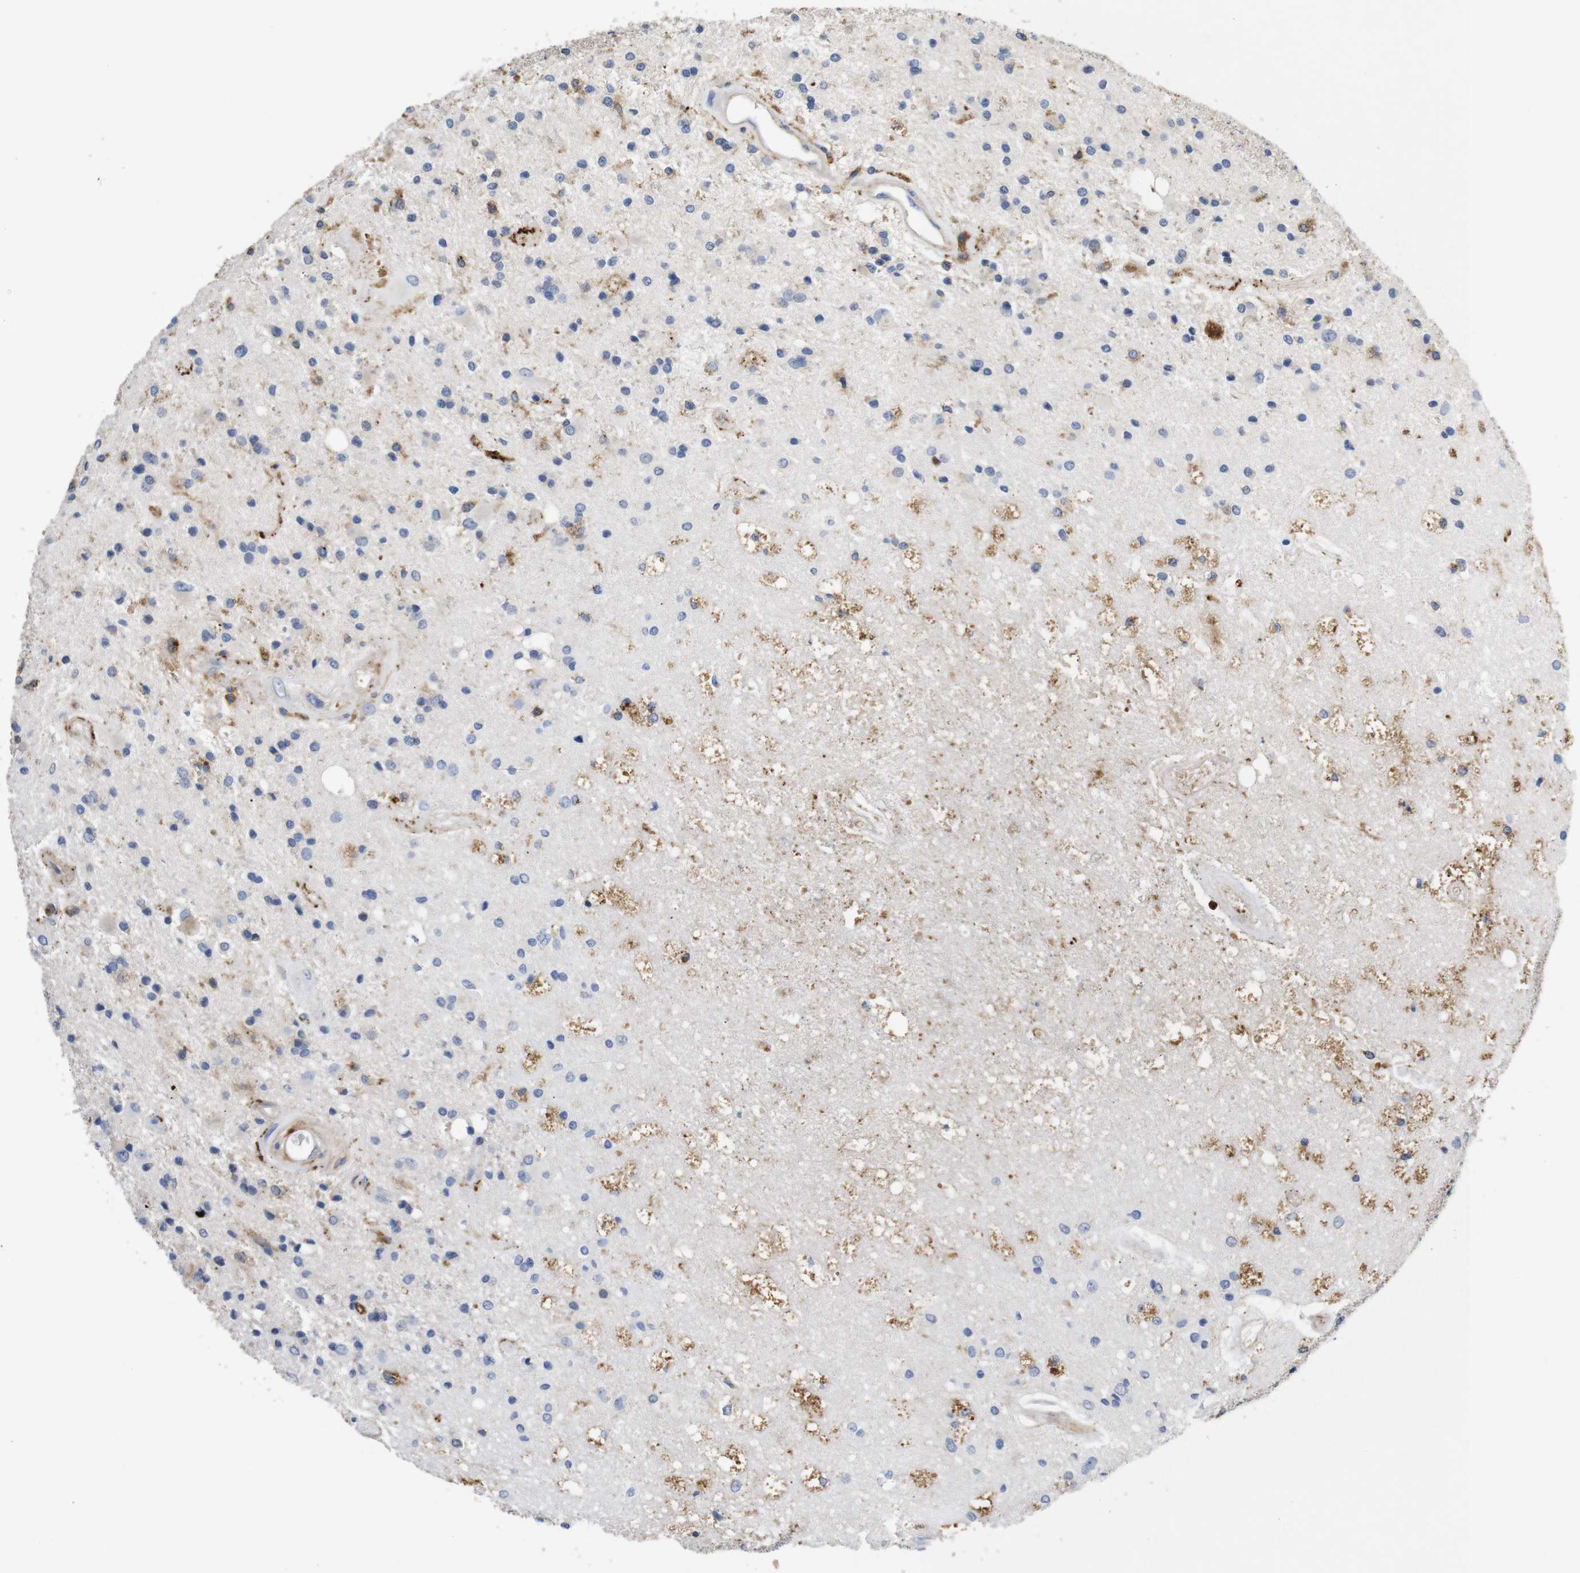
{"staining": {"intensity": "negative", "quantity": "none", "location": "none"}, "tissue": "glioma", "cell_type": "Tumor cells", "image_type": "cancer", "snomed": [{"axis": "morphology", "description": "Glioma, malignant, Low grade"}, {"axis": "topography", "description": "Brain"}], "caption": "Human malignant glioma (low-grade) stained for a protein using immunohistochemistry (IHC) displays no staining in tumor cells.", "gene": "SDCBP", "patient": {"sex": "male", "age": 58}}